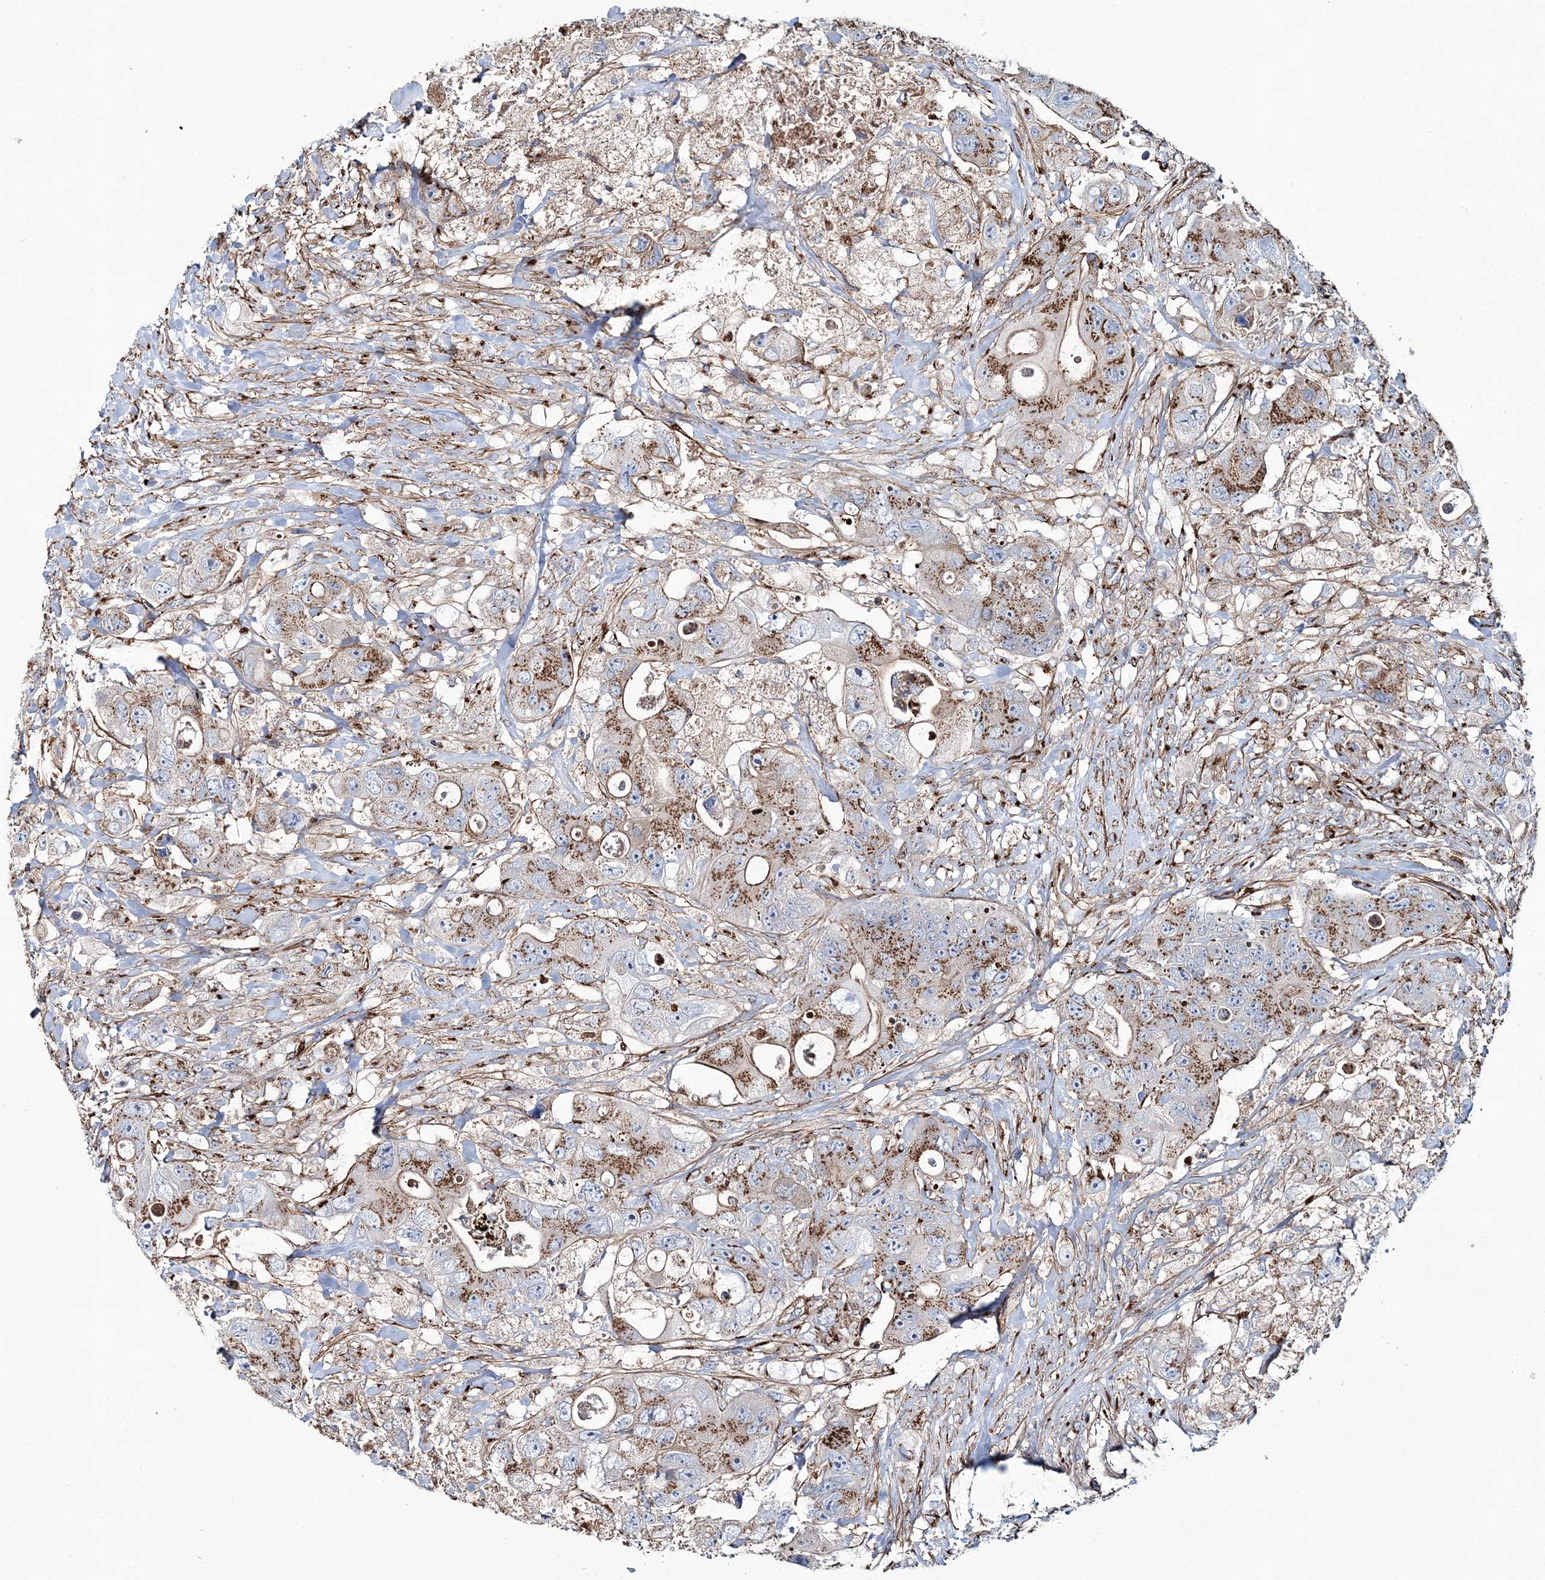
{"staining": {"intensity": "moderate", "quantity": ">75%", "location": "cytoplasmic/membranous"}, "tissue": "colorectal cancer", "cell_type": "Tumor cells", "image_type": "cancer", "snomed": [{"axis": "morphology", "description": "Adenocarcinoma, NOS"}, {"axis": "topography", "description": "Colon"}], "caption": "This micrograph shows colorectal cancer stained with IHC to label a protein in brown. The cytoplasmic/membranous of tumor cells show moderate positivity for the protein. Nuclei are counter-stained blue.", "gene": "MAN1A2", "patient": {"sex": "female", "age": 46}}